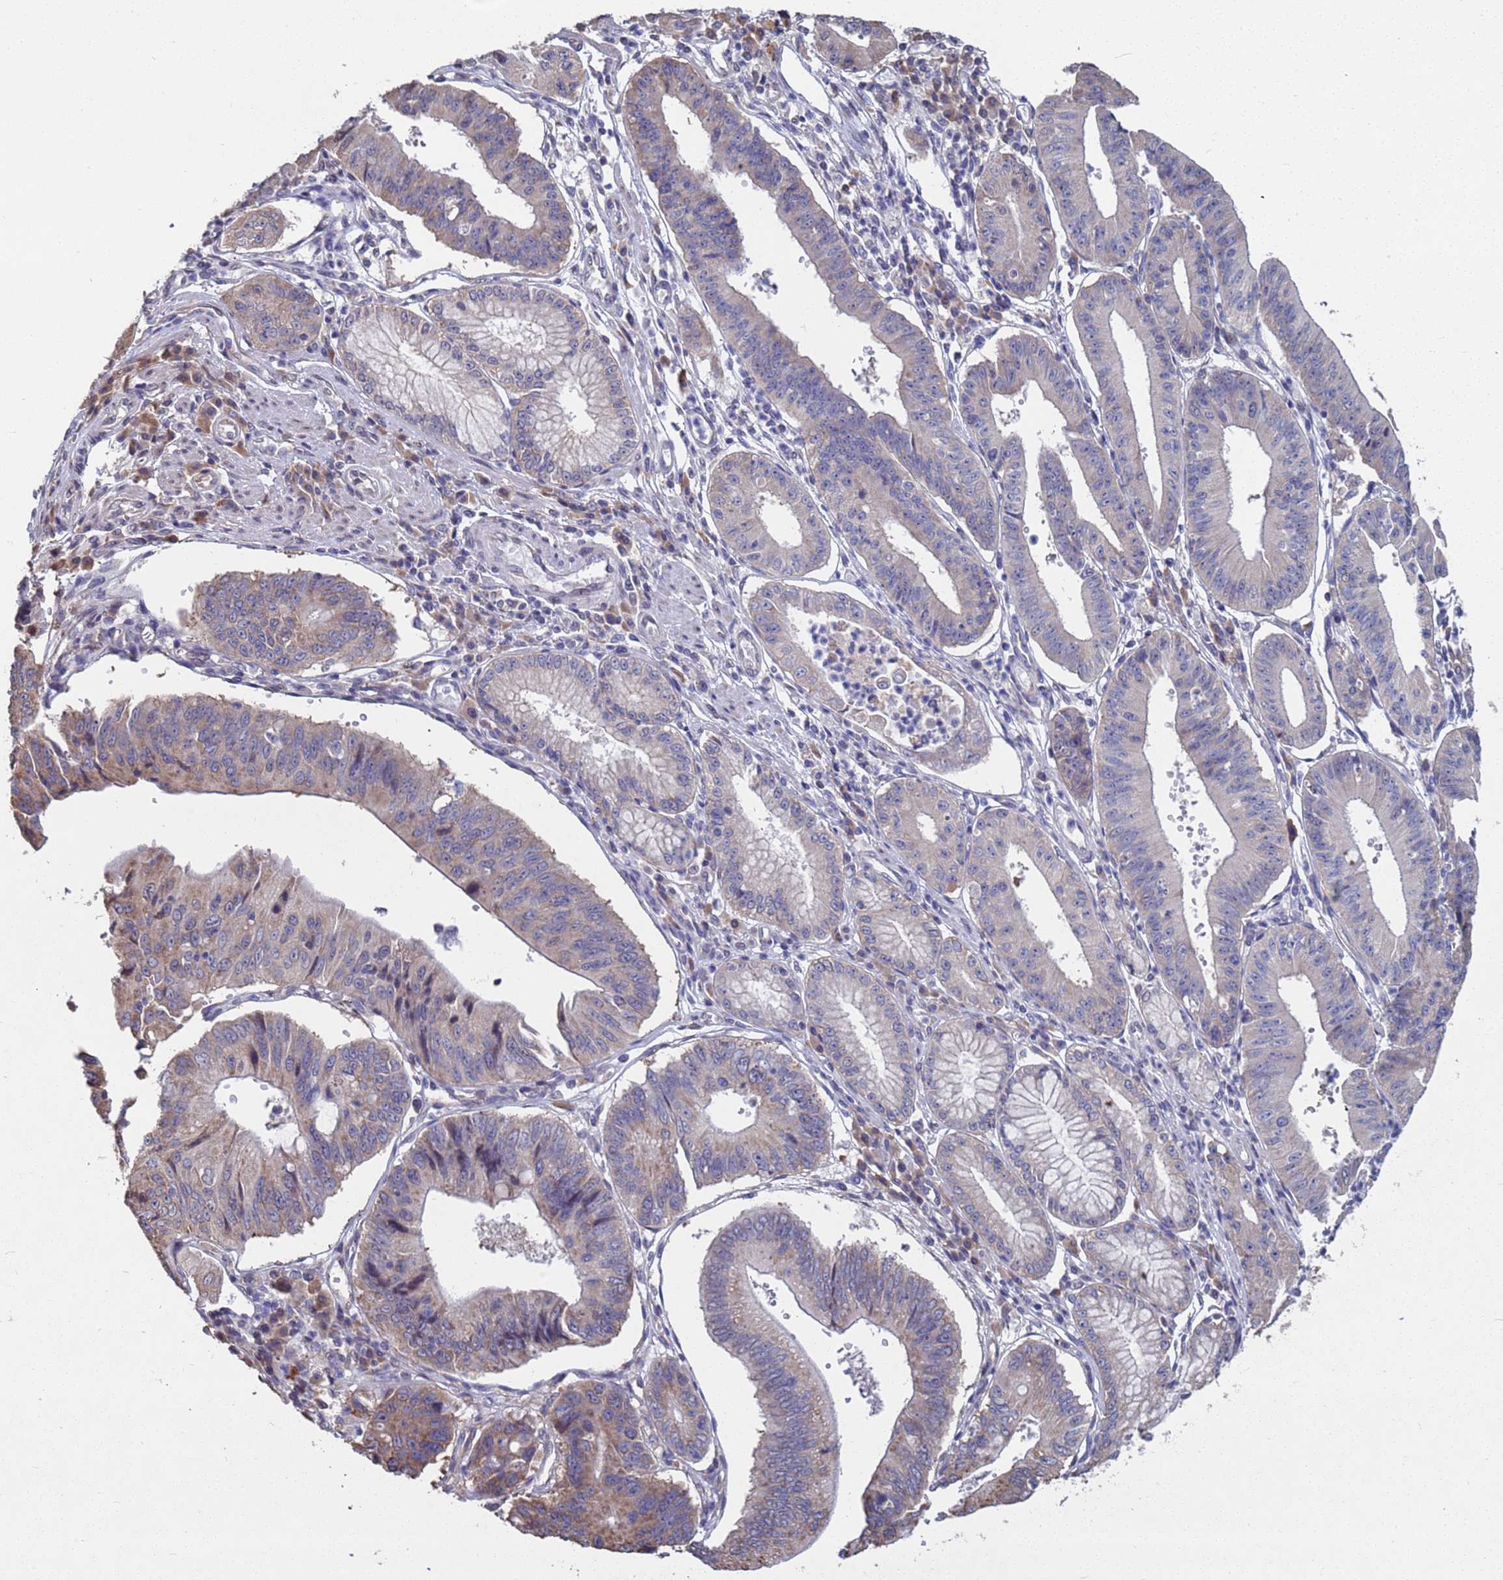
{"staining": {"intensity": "moderate", "quantity": "25%-75%", "location": "cytoplasmic/membranous"}, "tissue": "stomach cancer", "cell_type": "Tumor cells", "image_type": "cancer", "snomed": [{"axis": "morphology", "description": "Adenocarcinoma, NOS"}, {"axis": "topography", "description": "Stomach"}], "caption": "Stomach adenocarcinoma stained for a protein shows moderate cytoplasmic/membranous positivity in tumor cells.", "gene": "CFAP119", "patient": {"sex": "male", "age": 59}}